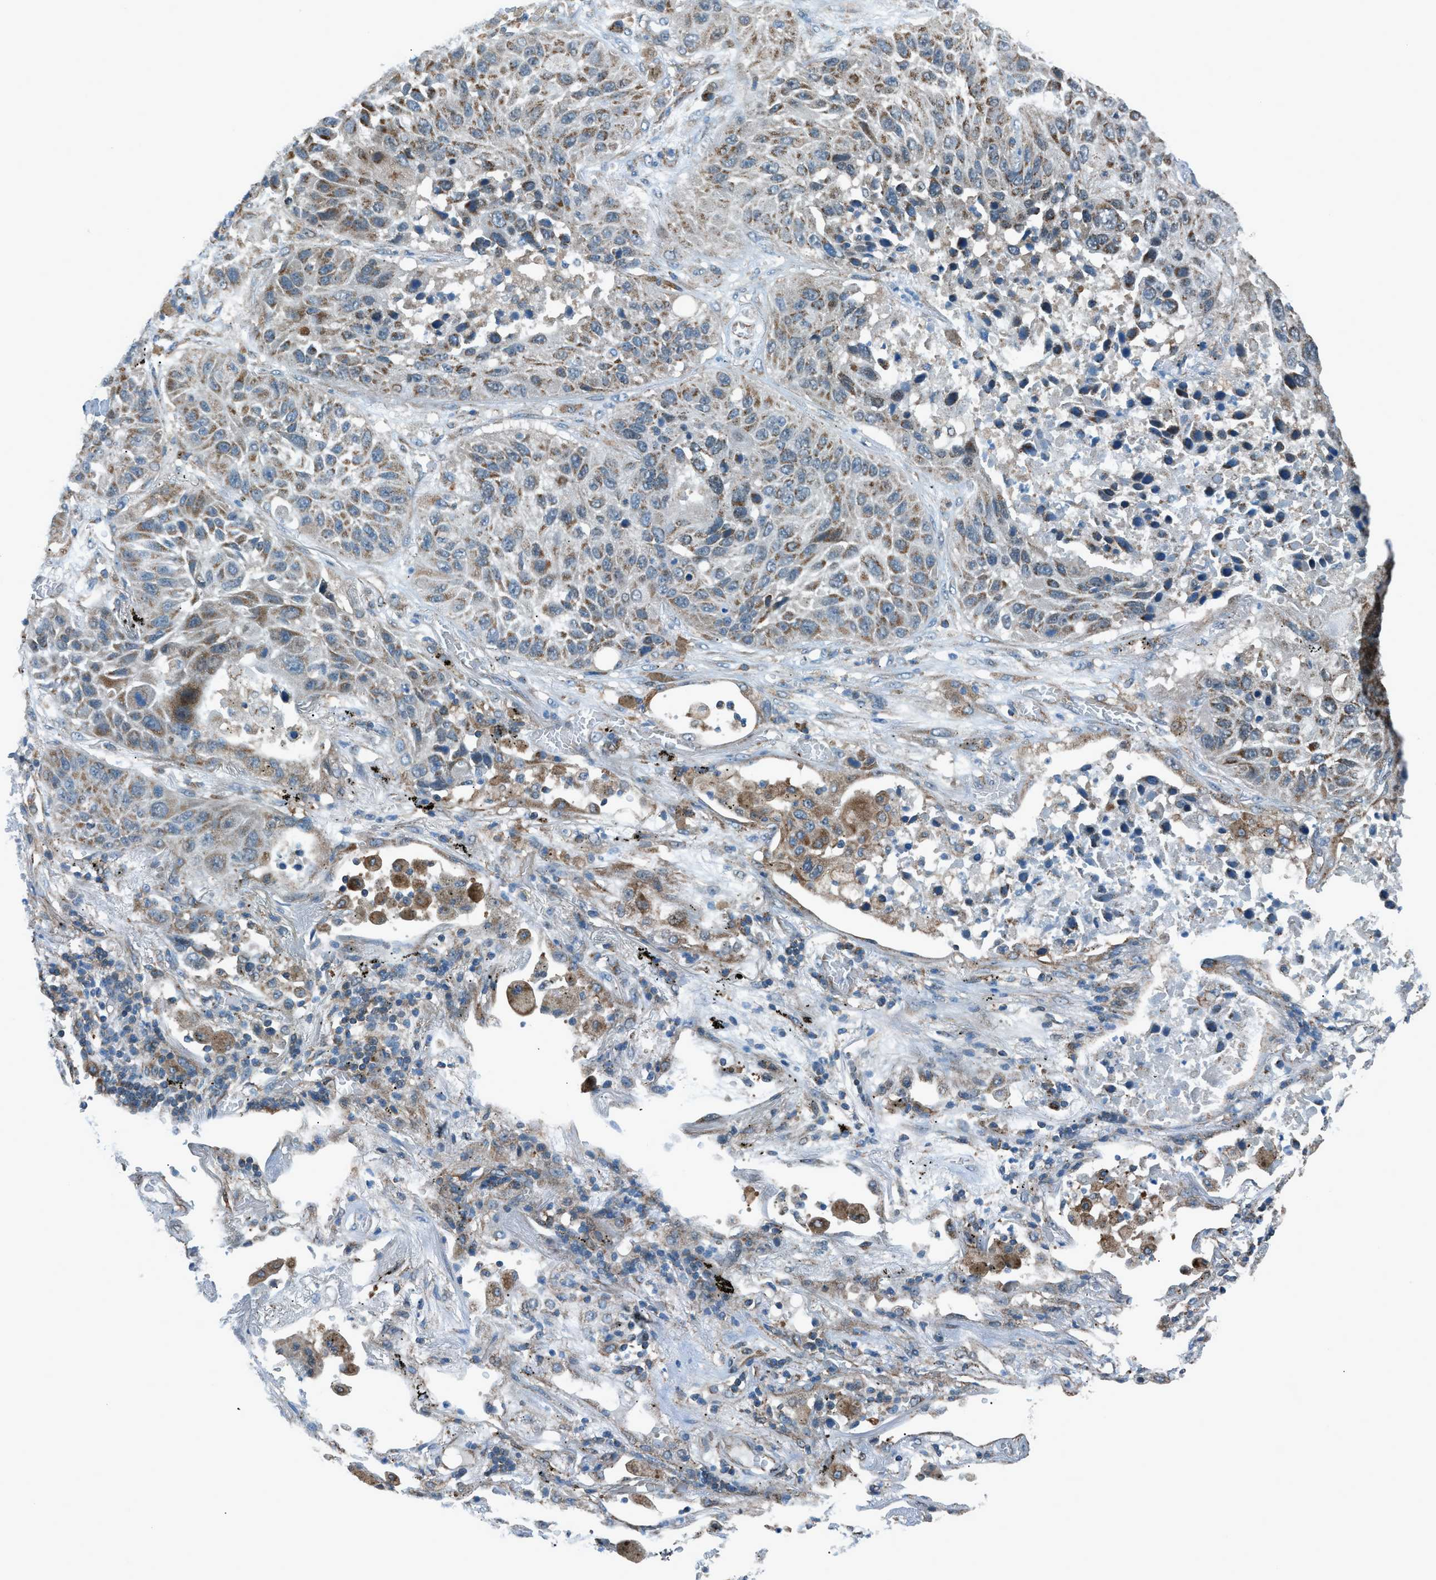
{"staining": {"intensity": "moderate", "quantity": "25%-75%", "location": "cytoplasmic/membranous"}, "tissue": "lung cancer", "cell_type": "Tumor cells", "image_type": "cancer", "snomed": [{"axis": "morphology", "description": "Squamous cell carcinoma, NOS"}, {"axis": "topography", "description": "Lung"}], "caption": "Immunohistochemistry (IHC) staining of squamous cell carcinoma (lung), which reveals medium levels of moderate cytoplasmic/membranous positivity in about 25%-75% of tumor cells indicating moderate cytoplasmic/membranous protein positivity. The staining was performed using DAB (3,3'-diaminobenzidine) (brown) for protein detection and nuclei were counterstained in hematoxylin (blue).", "gene": "PIGG", "patient": {"sex": "male", "age": 57}}